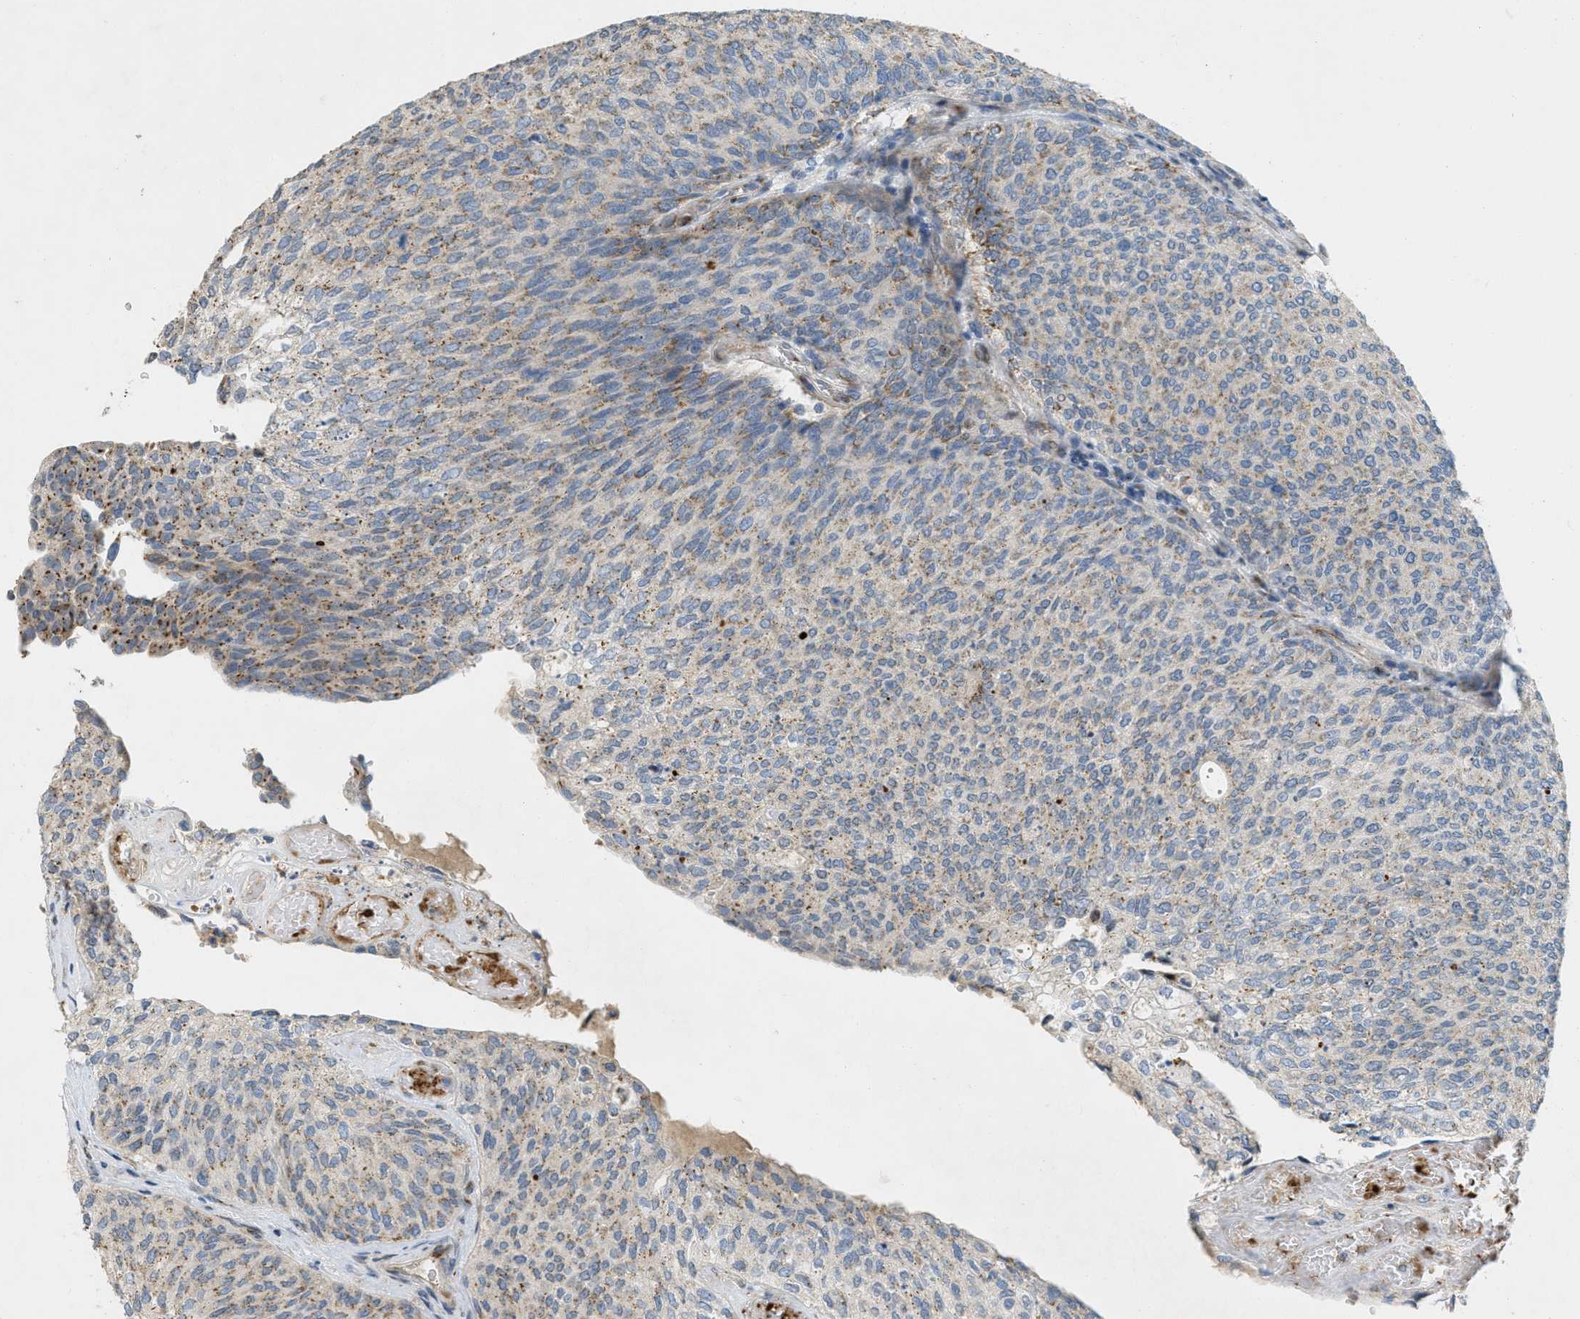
{"staining": {"intensity": "moderate", "quantity": ">75%", "location": "cytoplasmic/membranous"}, "tissue": "urothelial cancer", "cell_type": "Tumor cells", "image_type": "cancer", "snomed": [{"axis": "morphology", "description": "Urothelial carcinoma, Low grade"}, {"axis": "topography", "description": "Urinary bladder"}], "caption": "Moderate cytoplasmic/membranous positivity for a protein is present in approximately >75% of tumor cells of low-grade urothelial carcinoma using immunohistochemistry (IHC).", "gene": "ZFPL1", "patient": {"sex": "female", "age": 79}}